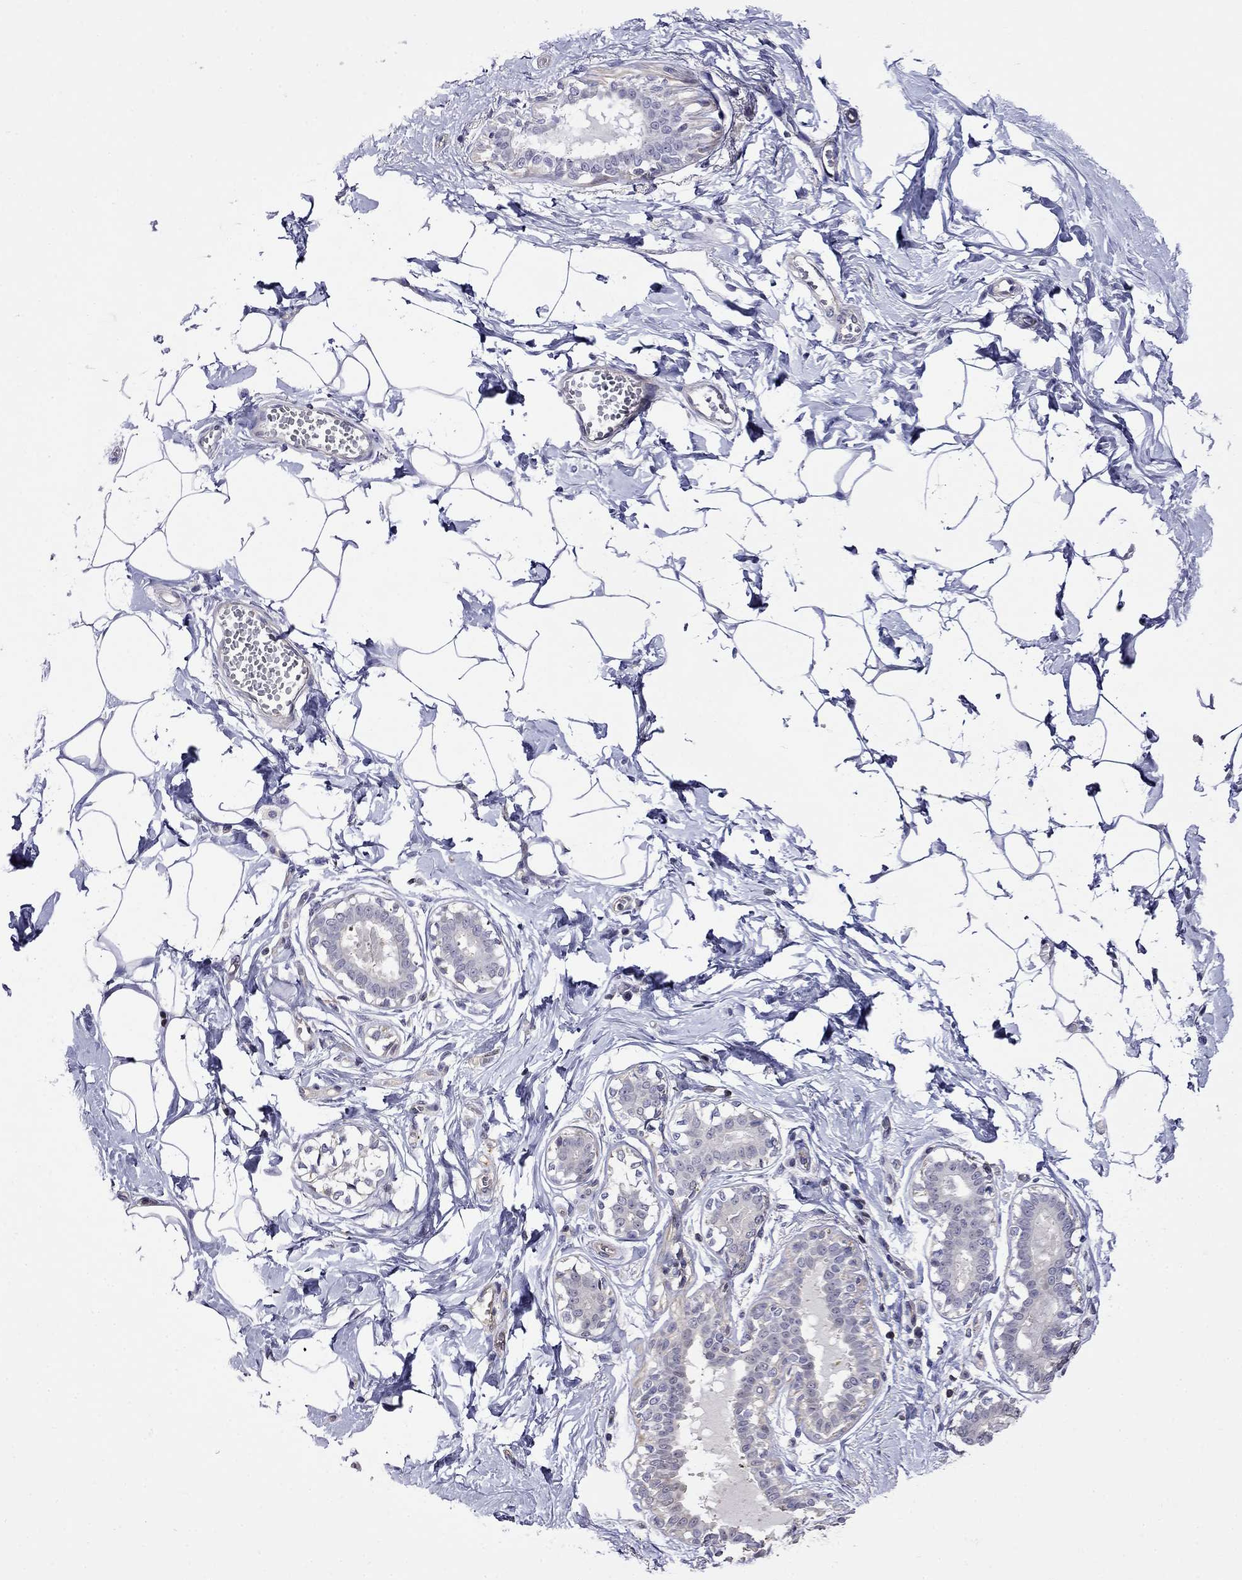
{"staining": {"intensity": "negative", "quantity": "none", "location": "none"}, "tissue": "breast", "cell_type": "Adipocytes", "image_type": "normal", "snomed": [{"axis": "morphology", "description": "Normal tissue, NOS"}, {"axis": "morphology", "description": "Lobular carcinoma, in situ"}, {"axis": "topography", "description": "Breast"}], "caption": "High magnification brightfield microscopy of normal breast stained with DAB (3,3'-diaminobenzidine) (brown) and counterstained with hematoxylin (blue): adipocytes show no significant staining. (Immunohistochemistry, brightfield microscopy, high magnification).", "gene": "GUCA1B", "patient": {"sex": "female", "age": 35}}